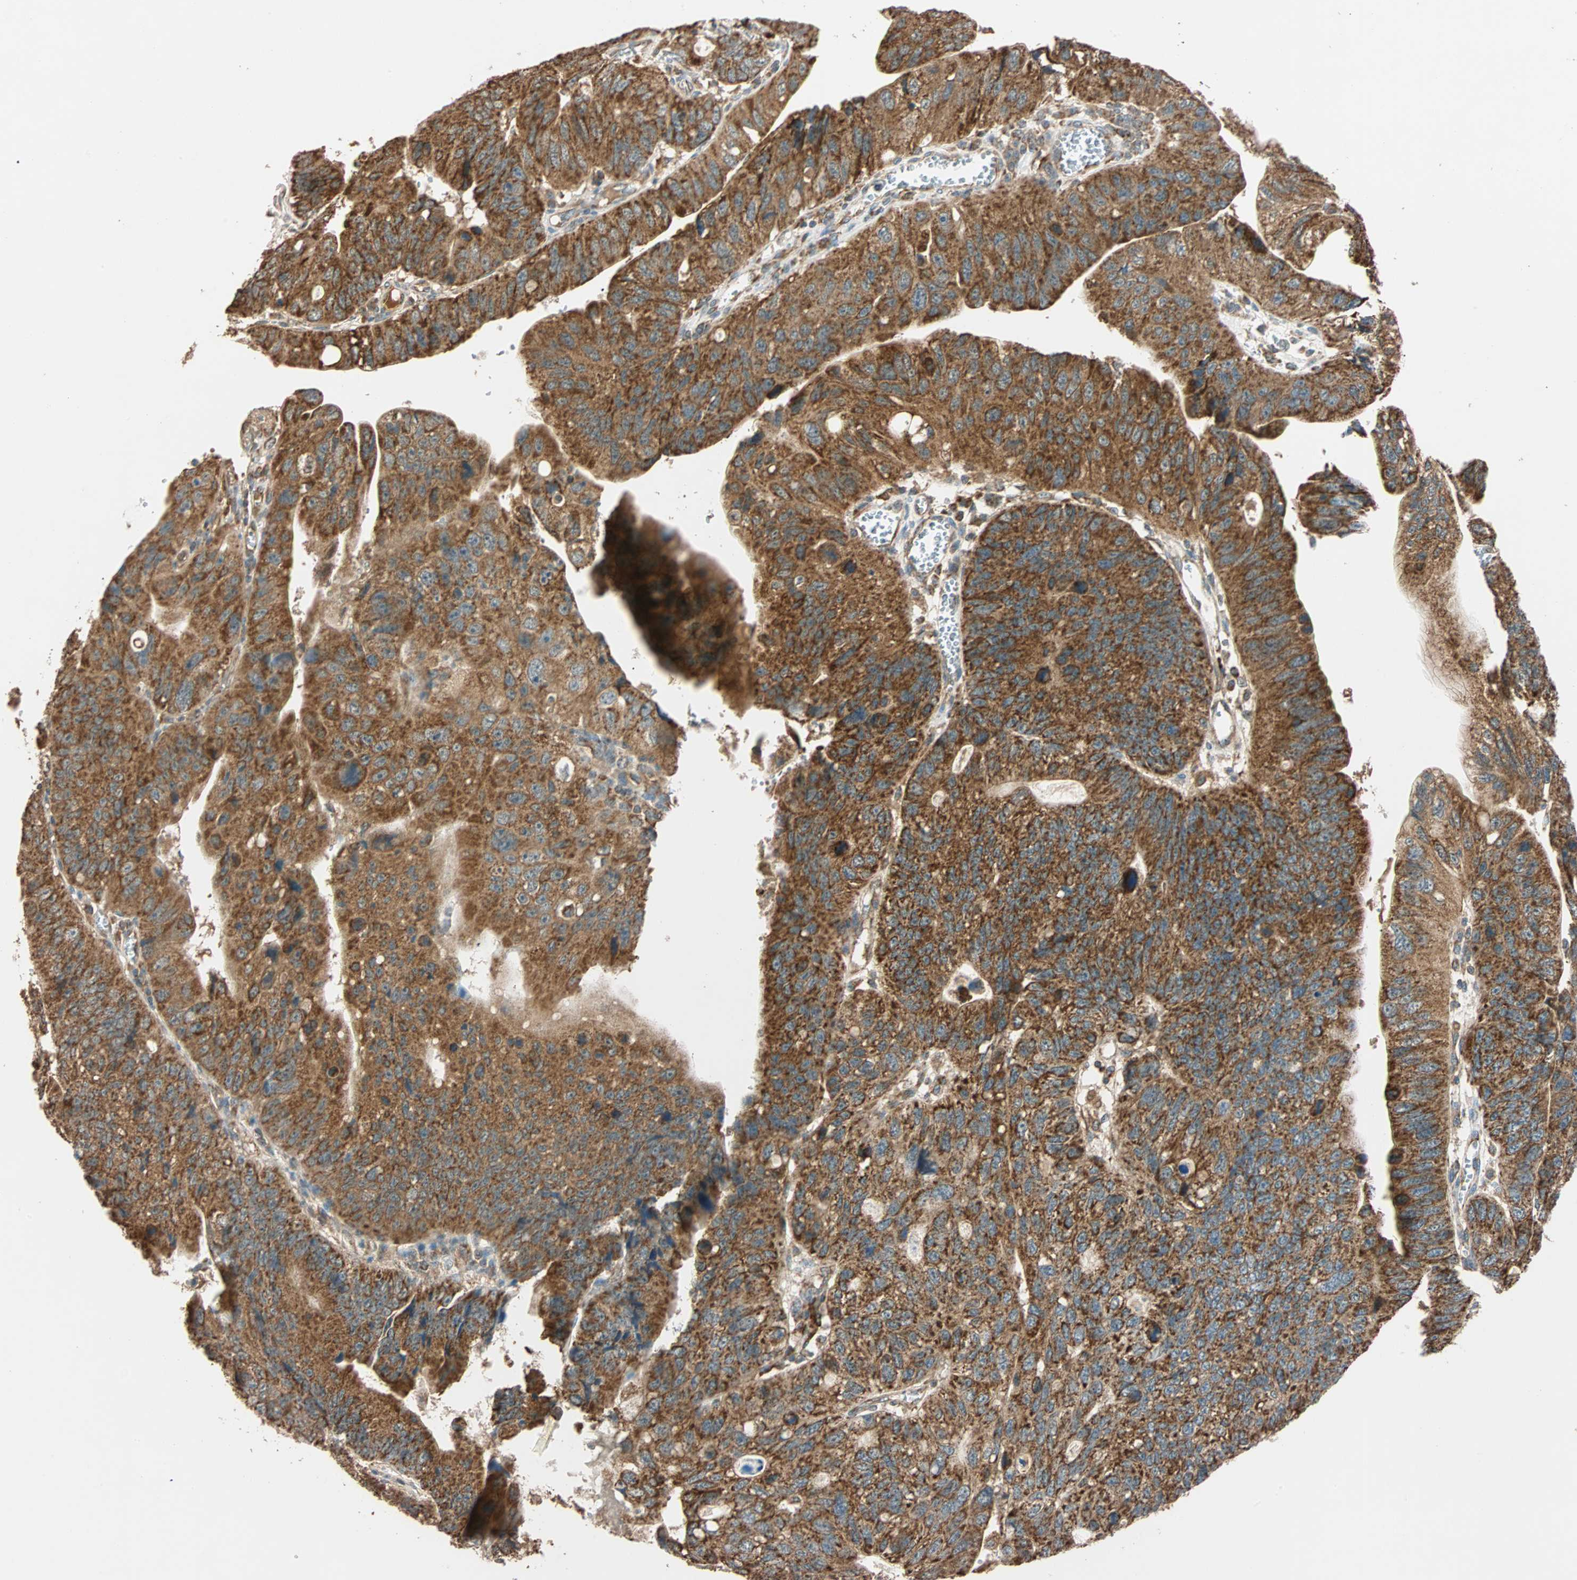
{"staining": {"intensity": "strong", "quantity": ">75%", "location": "cytoplasmic/membranous"}, "tissue": "stomach cancer", "cell_type": "Tumor cells", "image_type": "cancer", "snomed": [{"axis": "morphology", "description": "Adenocarcinoma, NOS"}, {"axis": "topography", "description": "Stomach"}], "caption": "Strong cytoplasmic/membranous positivity is appreciated in about >75% of tumor cells in stomach cancer. (DAB (3,3'-diaminobenzidine) IHC, brown staining for protein, blue staining for nuclei).", "gene": "MAPK1", "patient": {"sex": "male", "age": 59}}